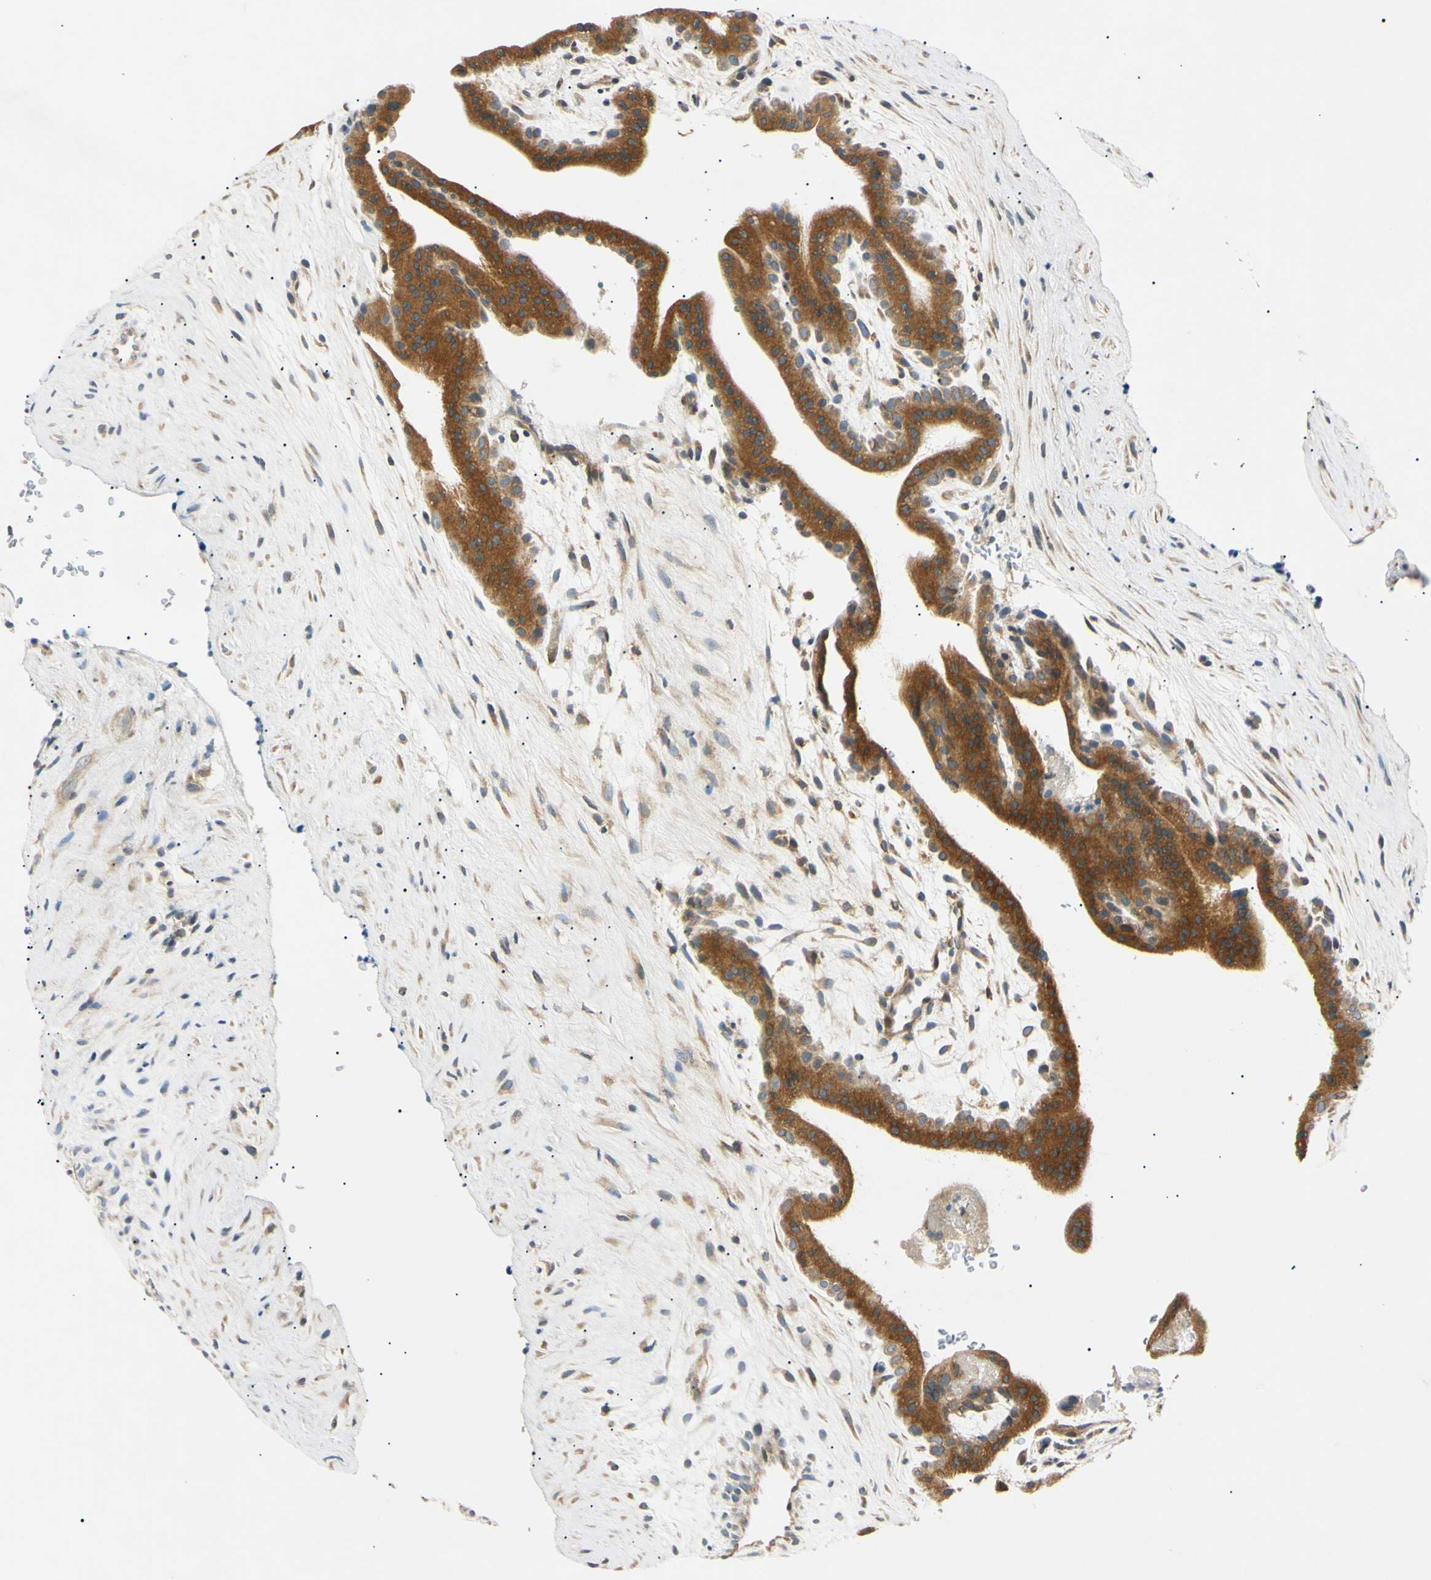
{"staining": {"intensity": "moderate", "quantity": ">75%", "location": "cytoplasmic/membranous"}, "tissue": "placenta", "cell_type": "Decidual cells", "image_type": "normal", "snomed": [{"axis": "morphology", "description": "Normal tissue, NOS"}, {"axis": "topography", "description": "Placenta"}], "caption": "Immunohistochemistry (IHC) image of benign placenta stained for a protein (brown), which displays medium levels of moderate cytoplasmic/membranous positivity in about >75% of decidual cells.", "gene": "DNAJB12", "patient": {"sex": "female", "age": 35}}